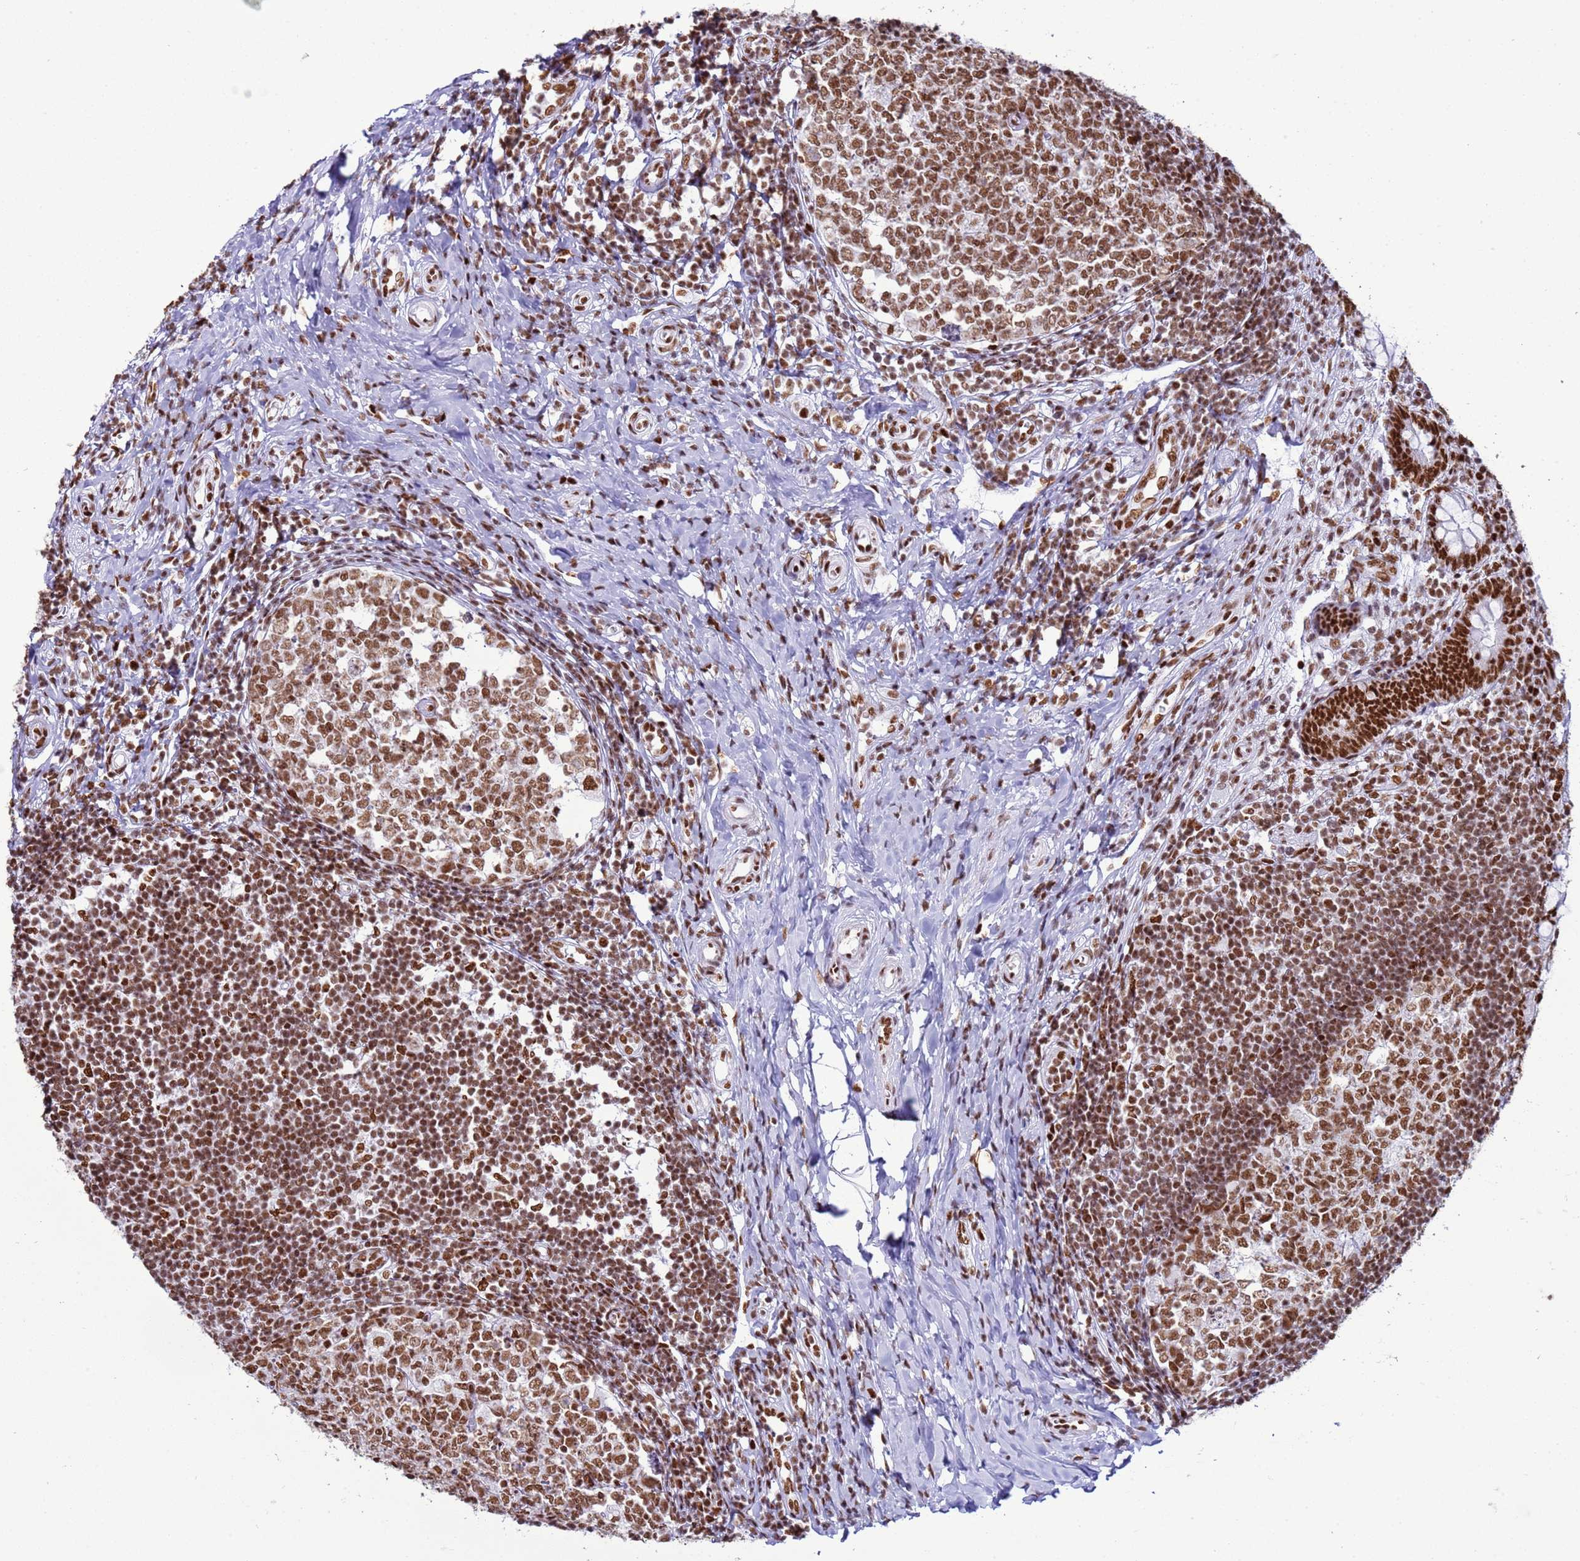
{"staining": {"intensity": "strong", "quantity": ">75%", "location": "nuclear"}, "tissue": "appendix", "cell_type": "Glandular cells", "image_type": "normal", "snomed": [{"axis": "morphology", "description": "Normal tissue, NOS"}, {"axis": "topography", "description": "Appendix"}], "caption": "IHC photomicrograph of benign appendix: appendix stained using immunohistochemistry (IHC) exhibits high levels of strong protein expression localized specifically in the nuclear of glandular cells, appearing as a nuclear brown color.", "gene": "RALY", "patient": {"sex": "male", "age": 14}}